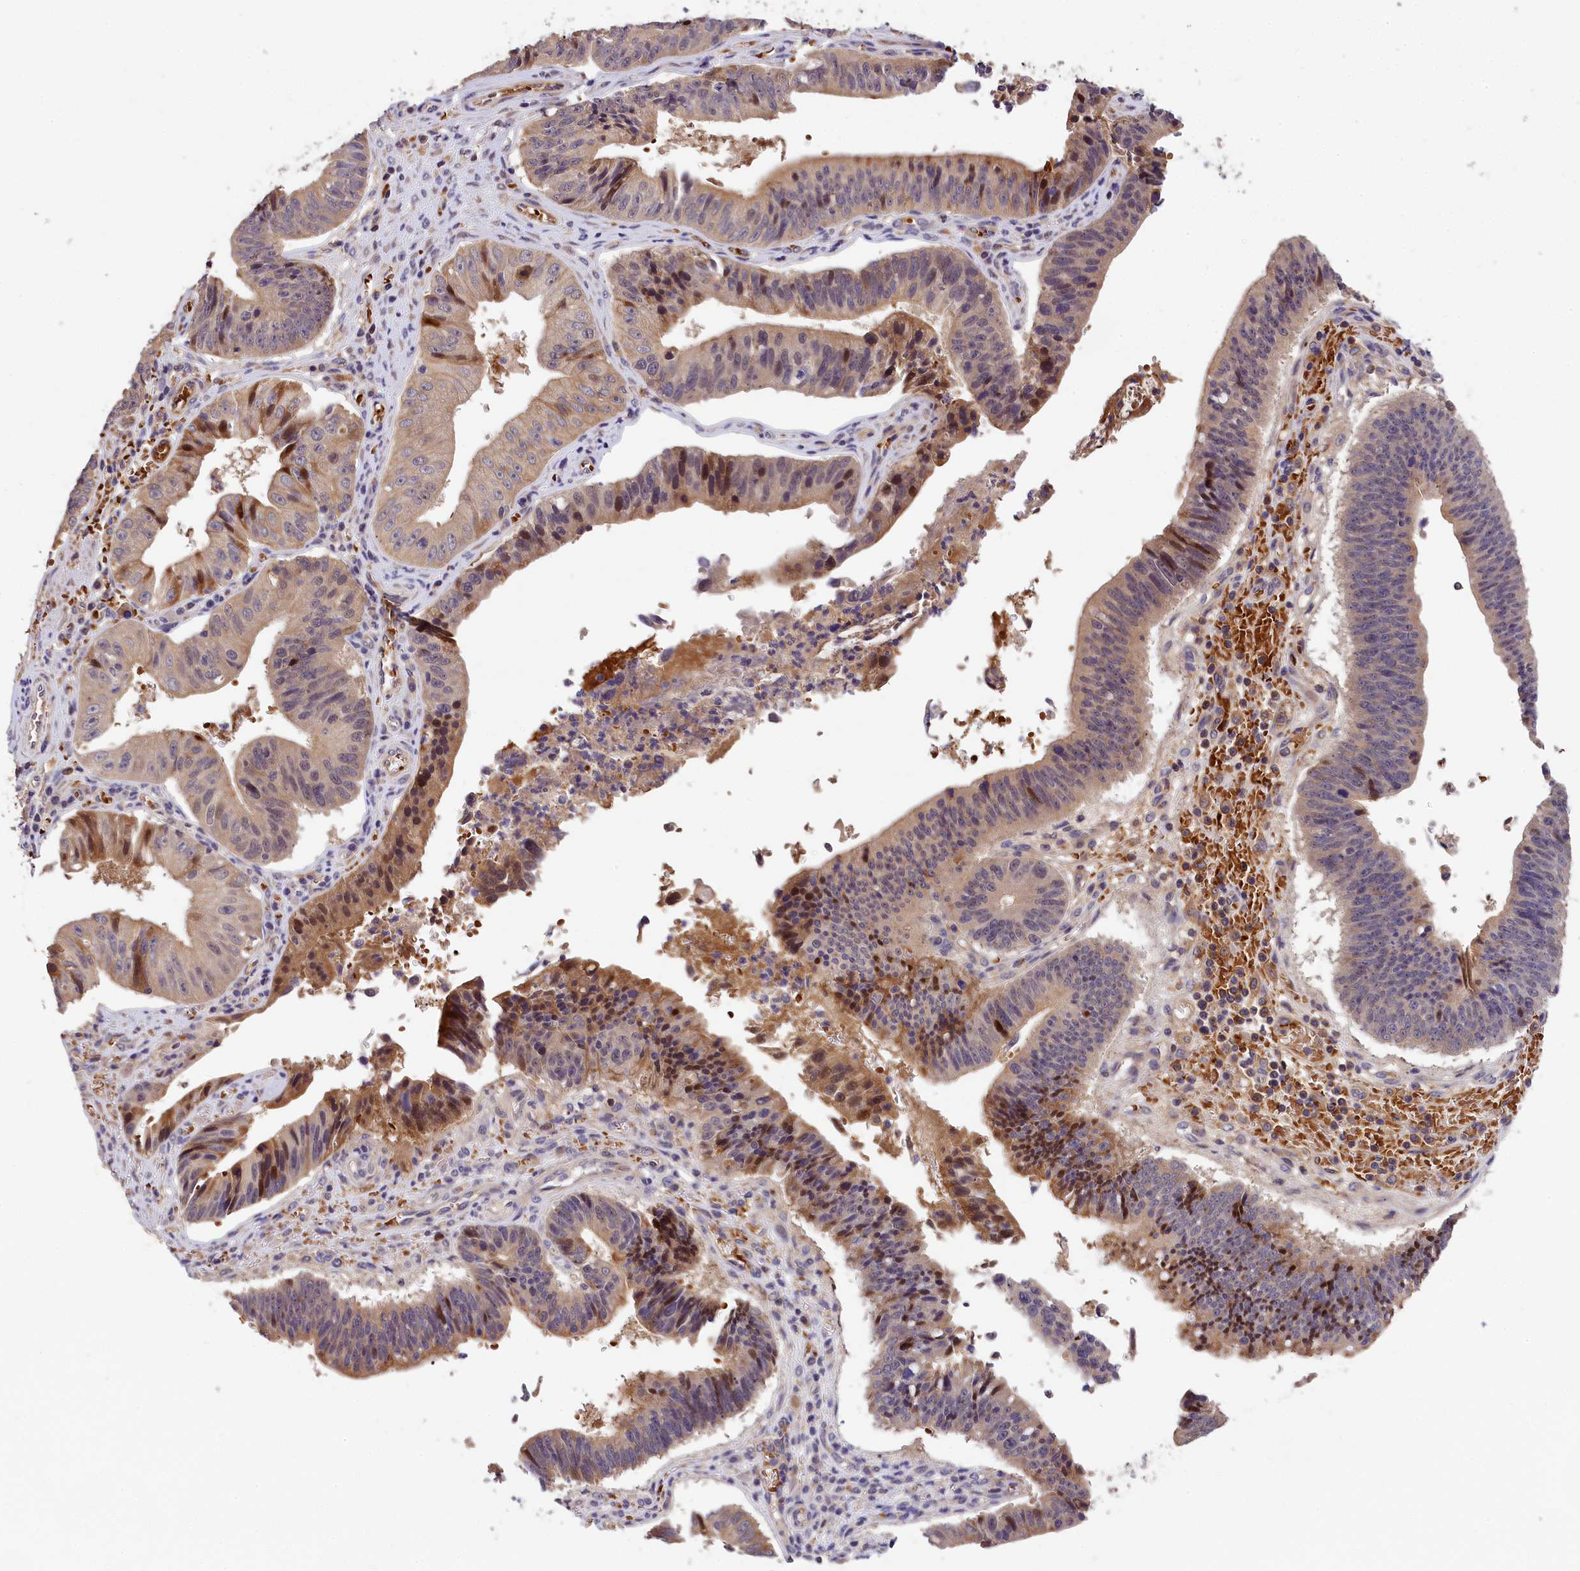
{"staining": {"intensity": "weak", "quantity": "25%-75%", "location": "cytoplasmic/membranous"}, "tissue": "stomach cancer", "cell_type": "Tumor cells", "image_type": "cancer", "snomed": [{"axis": "morphology", "description": "Adenocarcinoma, NOS"}, {"axis": "topography", "description": "Stomach"}], "caption": "The histopathology image demonstrates staining of stomach adenocarcinoma, revealing weak cytoplasmic/membranous protein positivity (brown color) within tumor cells. (IHC, brightfield microscopy, high magnification).", "gene": "PHAF1", "patient": {"sex": "male", "age": 59}}